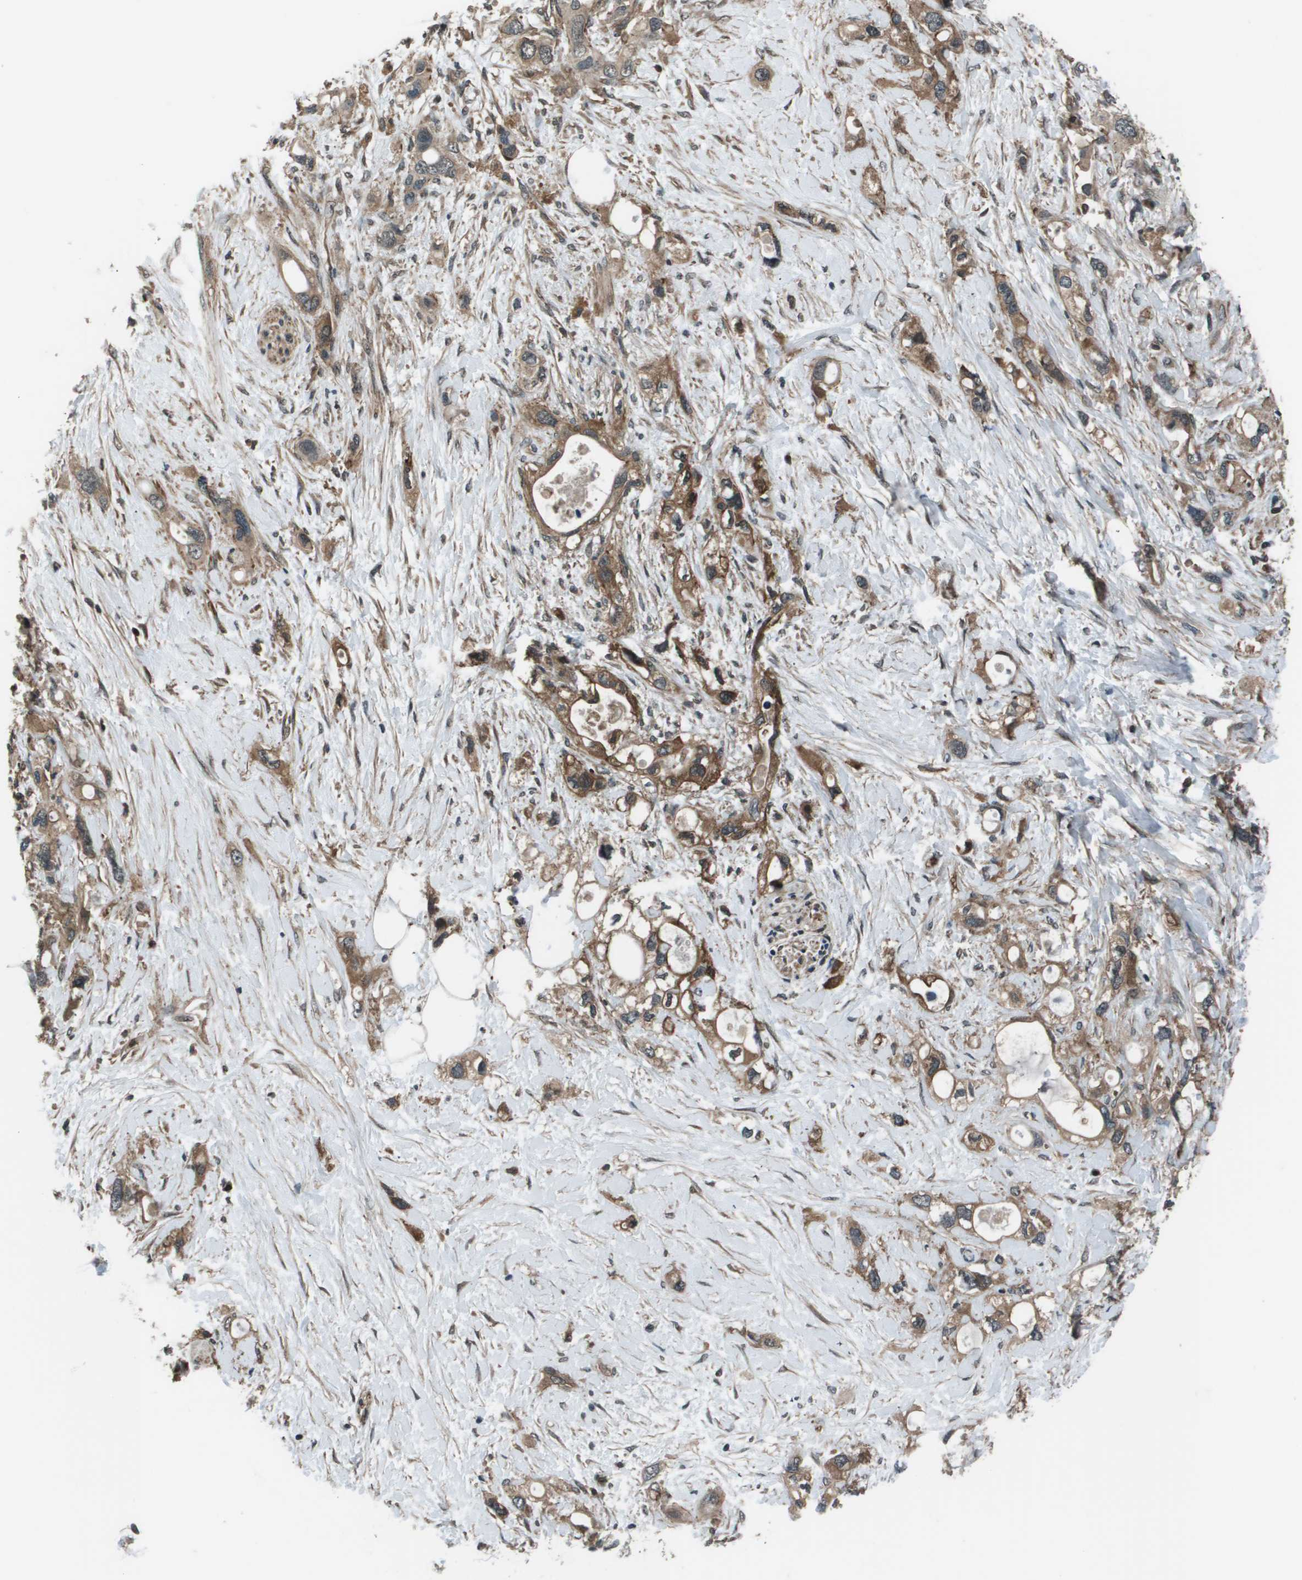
{"staining": {"intensity": "moderate", "quantity": "25%-75%", "location": "cytoplasmic/membranous"}, "tissue": "pancreatic cancer", "cell_type": "Tumor cells", "image_type": "cancer", "snomed": [{"axis": "morphology", "description": "Adenocarcinoma, NOS"}, {"axis": "topography", "description": "Pancreas"}], "caption": "Adenocarcinoma (pancreatic) stained with DAB immunohistochemistry exhibits medium levels of moderate cytoplasmic/membranous staining in approximately 25%-75% of tumor cells. The staining was performed using DAB (3,3'-diaminobenzidine), with brown indicating positive protein expression. Nuclei are stained blue with hematoxylin.", "gene": "ARHGEF11", "patient": {"sex": "female", "age": 56}}